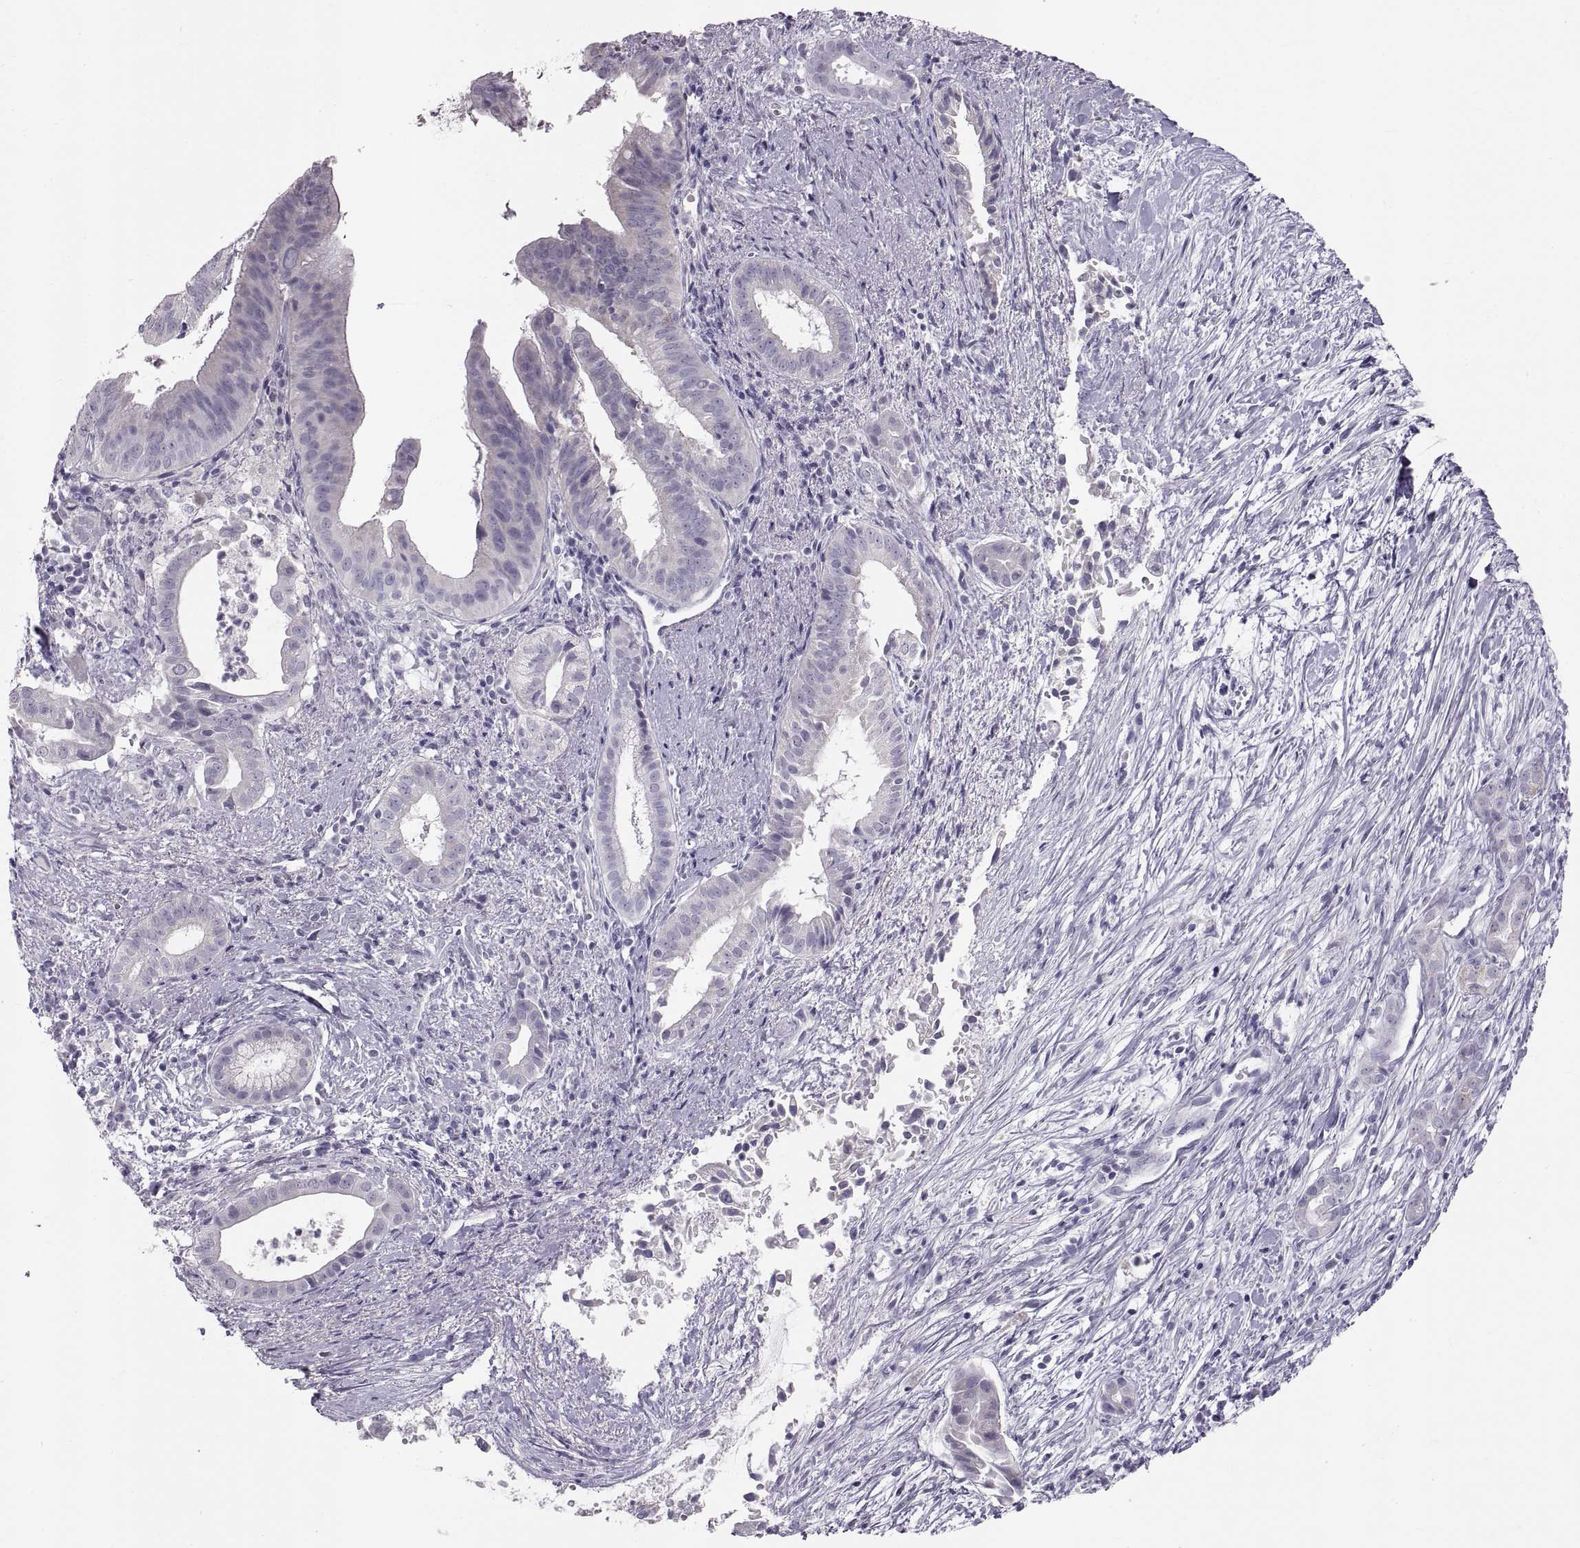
{"staining": {"intensity": "negative", "quantity": "none", "location": "none"}, "tissue": "pancreatic cancer", "cell_type": "Tumor cells", "image_type": "cancer", "snomed": [{"axis": "morphology", "description": "Adenocarcinoma, NOS"}, {"axis": "topography", "description": "Pancreas"}], "caption": "Pancreatic cancer was stained to show a protein in brown. There is no significant staining in tumor cells.", "gene": "WBP2NL", "patient": {"sex": "male", "age": 61}}